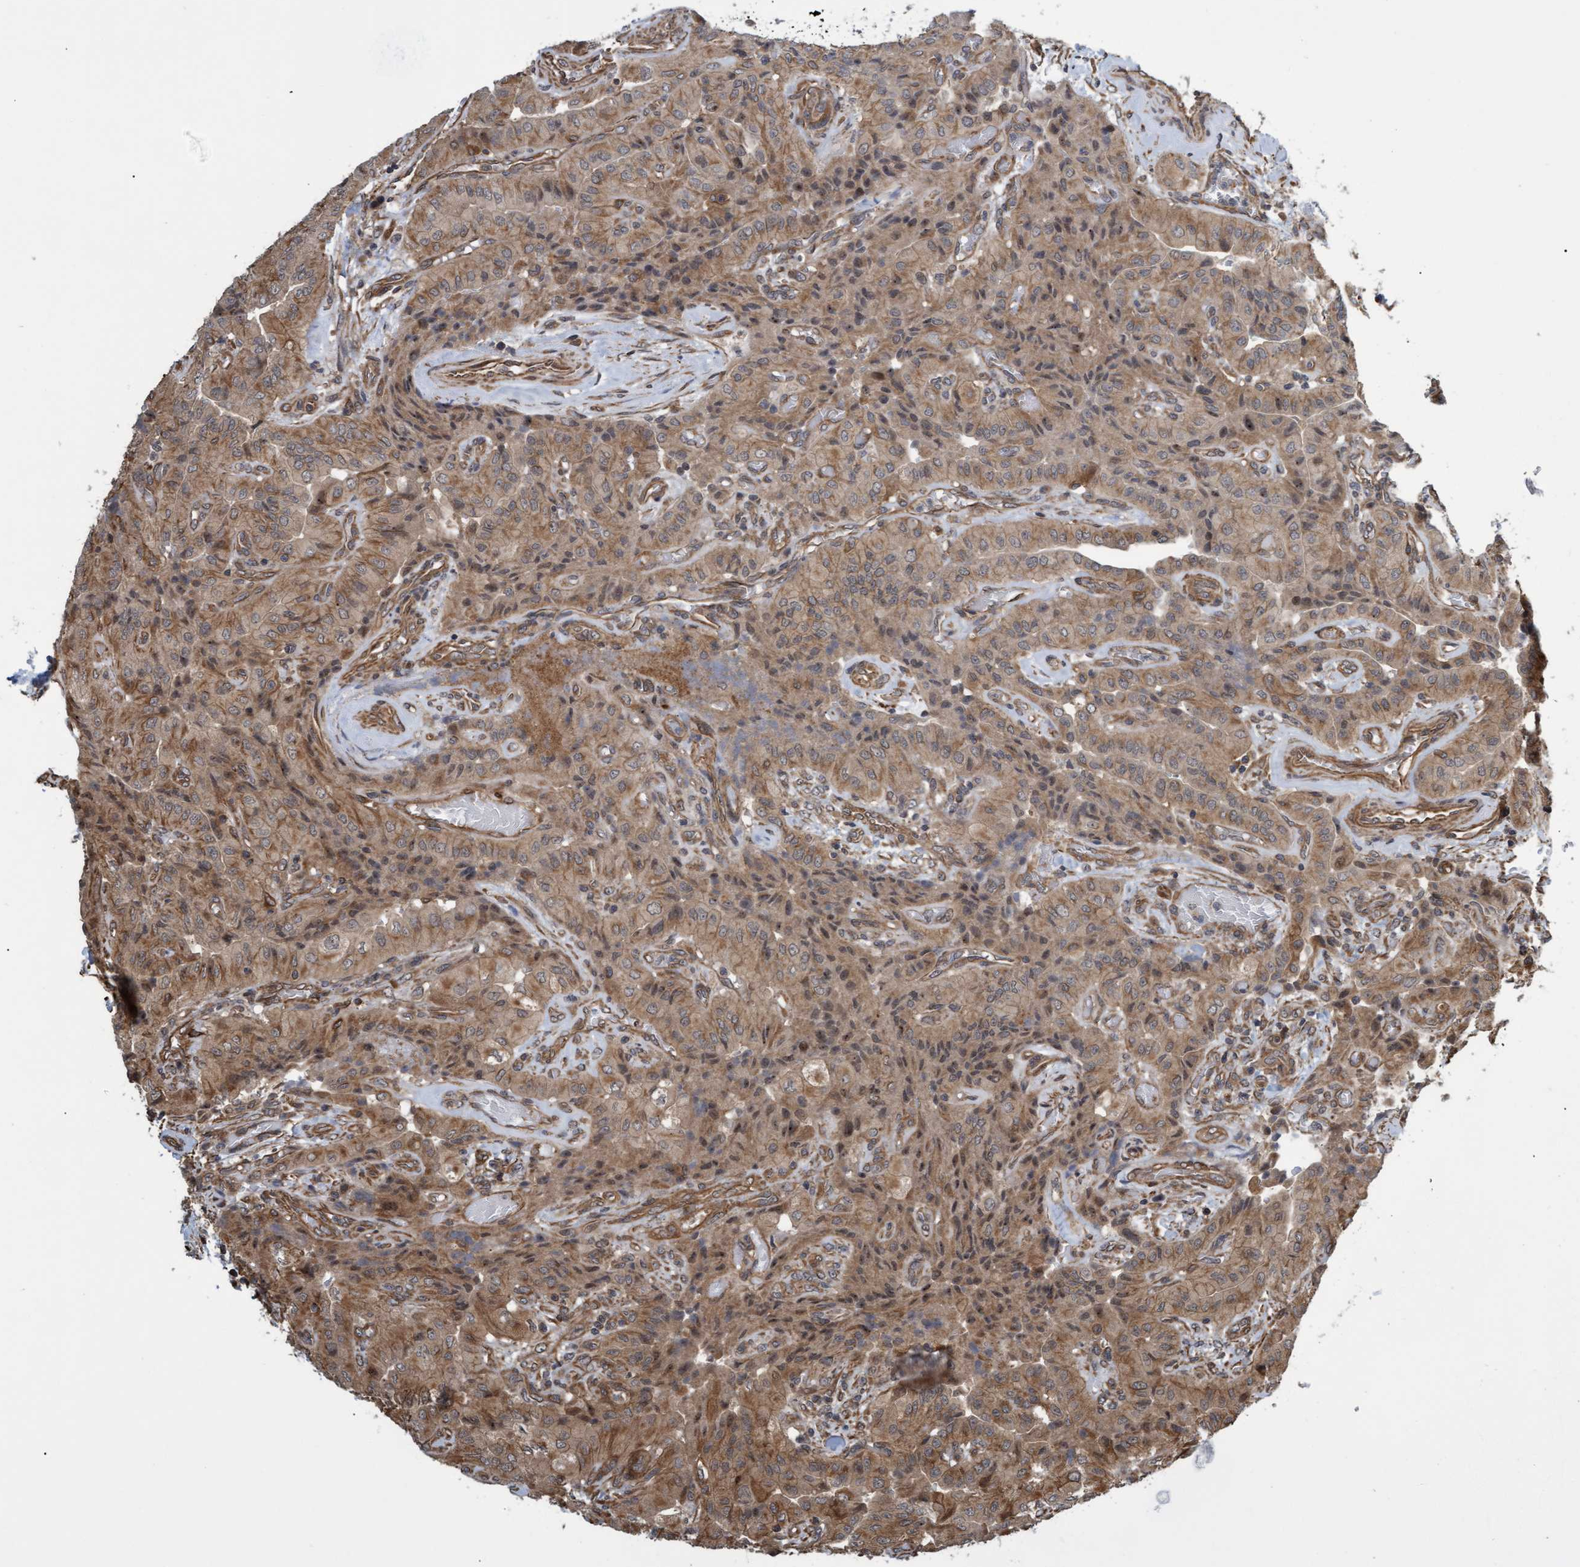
{"staining": {"intensity": "moderate", "quantity": ">75%", "location": "cytoplasmic/membranous"}, "tissue": "thyroid cancer", "cell_type": "Tumor cells", "image_type": "cancer", "snomed": [{"axis": "morphology", "description": "Papillary adenocarcinoma, NOS"}, {"axis": "topography", "description": "Thyroid gland"}], "caption": "Thyroid papillary adenocarcinoma stained for a protein (brown) shows moderate cytoplasmic/membranous positive expression in approximately >75% of tumor cells.", "gene": "TNFRSF10B", "patient": {"sex": "female", "age": 59}}